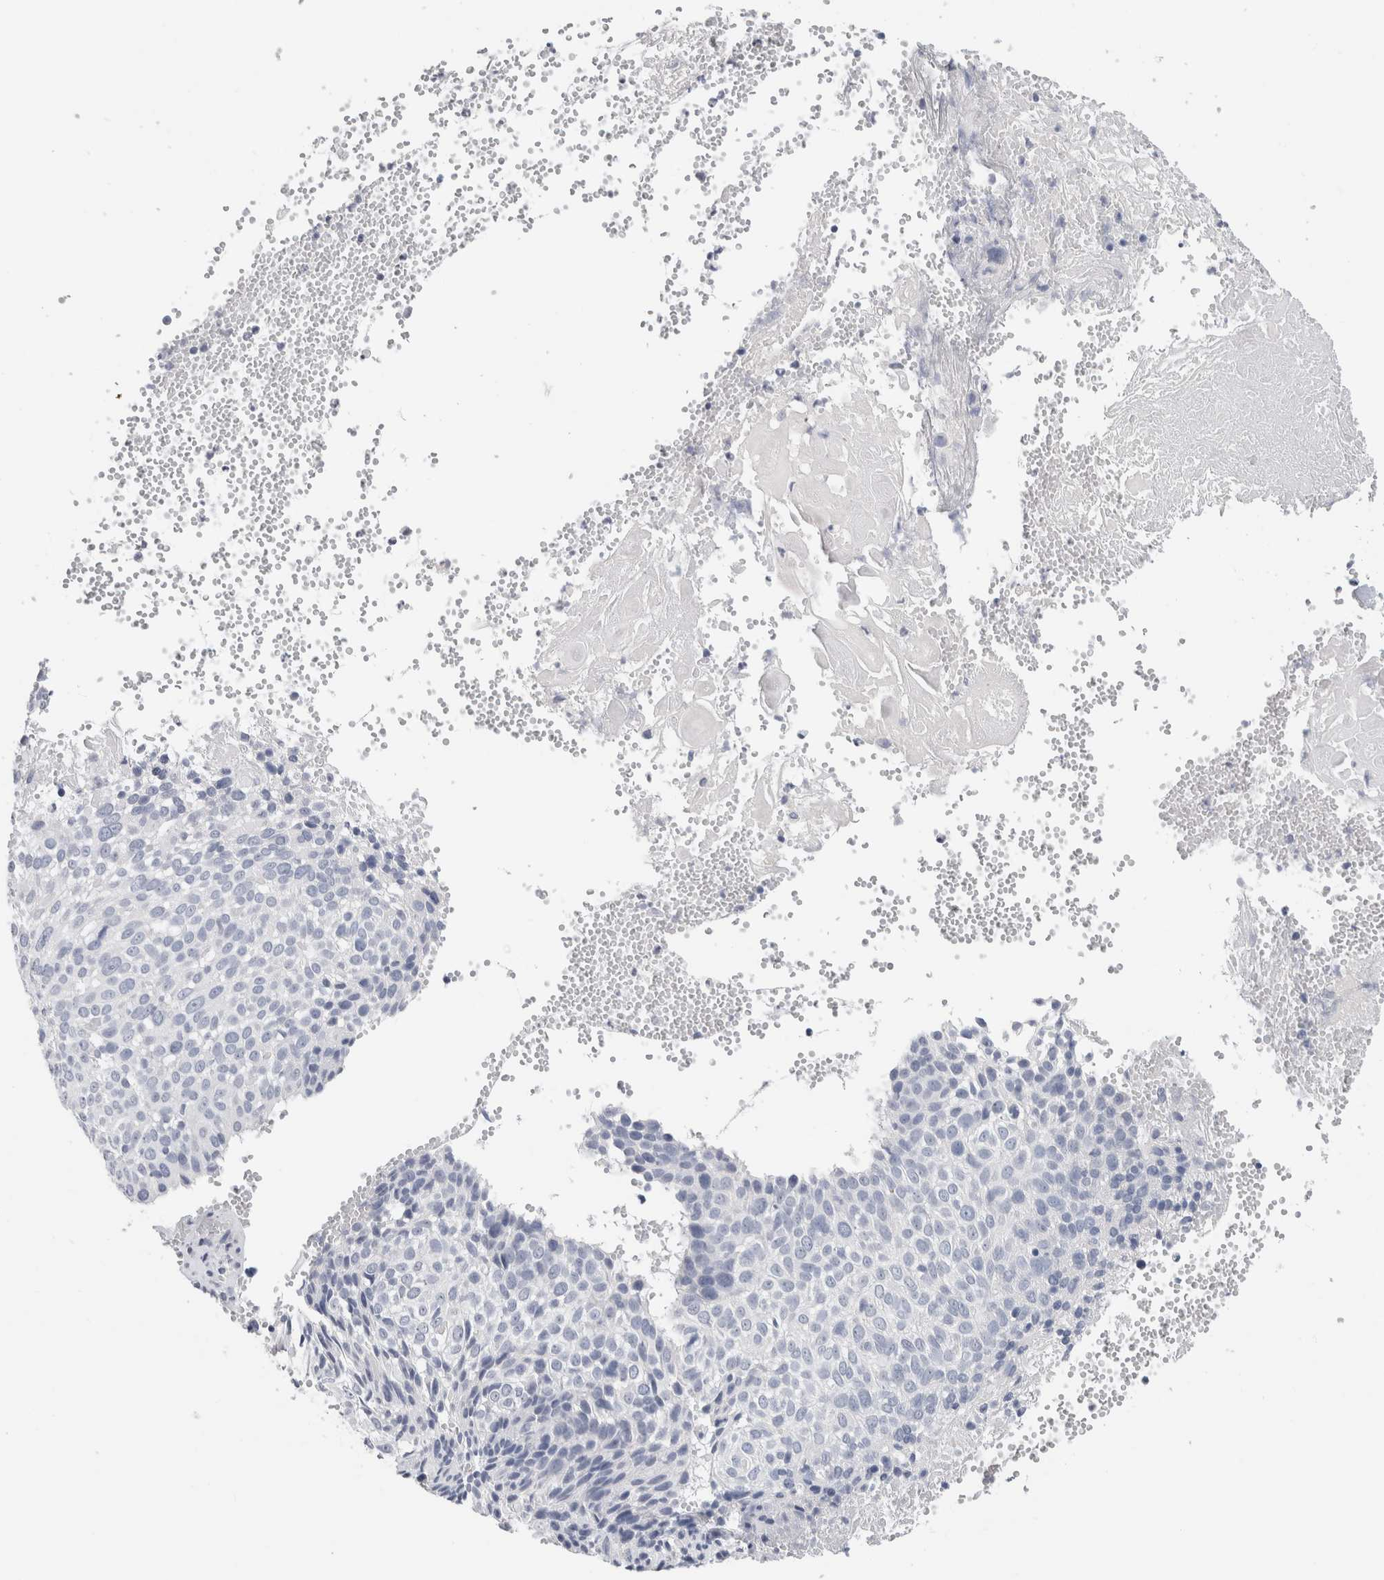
{"staining": {"intensity": "negative", "quantity": "none", "location": "none"}, "tissue": "cervical cancer", "cell_type": "Tumor cells", "image_type": "cancer", "snomed": [{"axis": "morphology", "description": "Squamous cell carcinoma, NOS"}, {"axis": "topography", "description": "Cervix"}], "caption": "High power microscopy micrograph of an immunohistochemistry micrograph of cervical cancer (squamous cell carcinoma), revealing no significant expression in tumor cells. Nuclei are stained in blue.", "gene": "BCAN", "patient": {"sex": "female", "age": 74}}